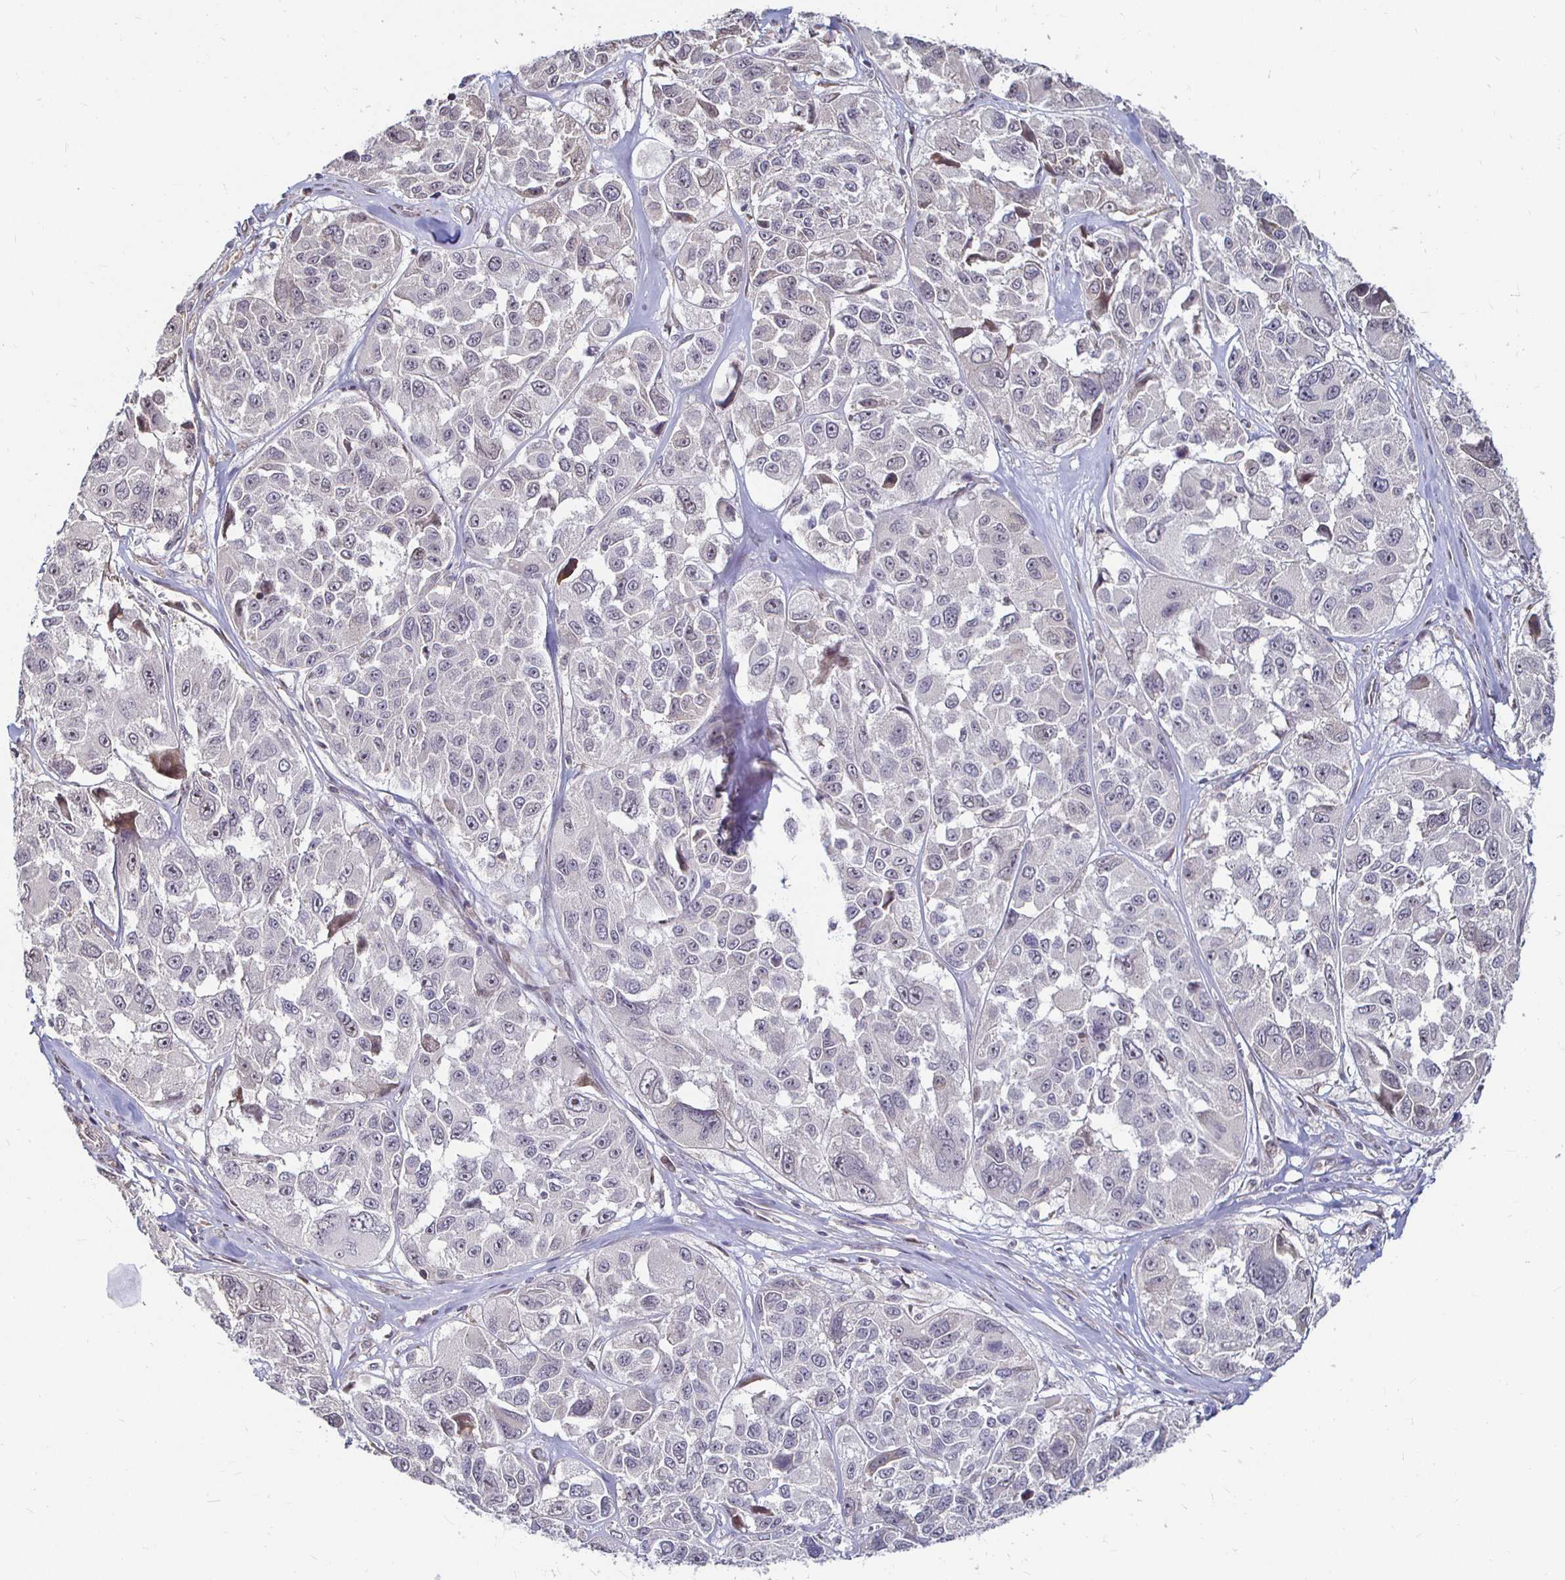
{"staining": {"intensity": "negative", "quantity": "none", "location": "none"}, "tissue": "melanoma", "cell_type": "Tumor cells", "image_type": "cancer", "snomed": [{"axis": "morphology", "description": "Malignant melanoma, NOS"}, {"axis": "topography", "description": "Skin"}], "caption": "Immunohistochemical staining of human malignant melanoma exhibits no significant positivity in tumor cells.", "gene": "CAPN11", "patient": {"sex": "female", "age": 66}}